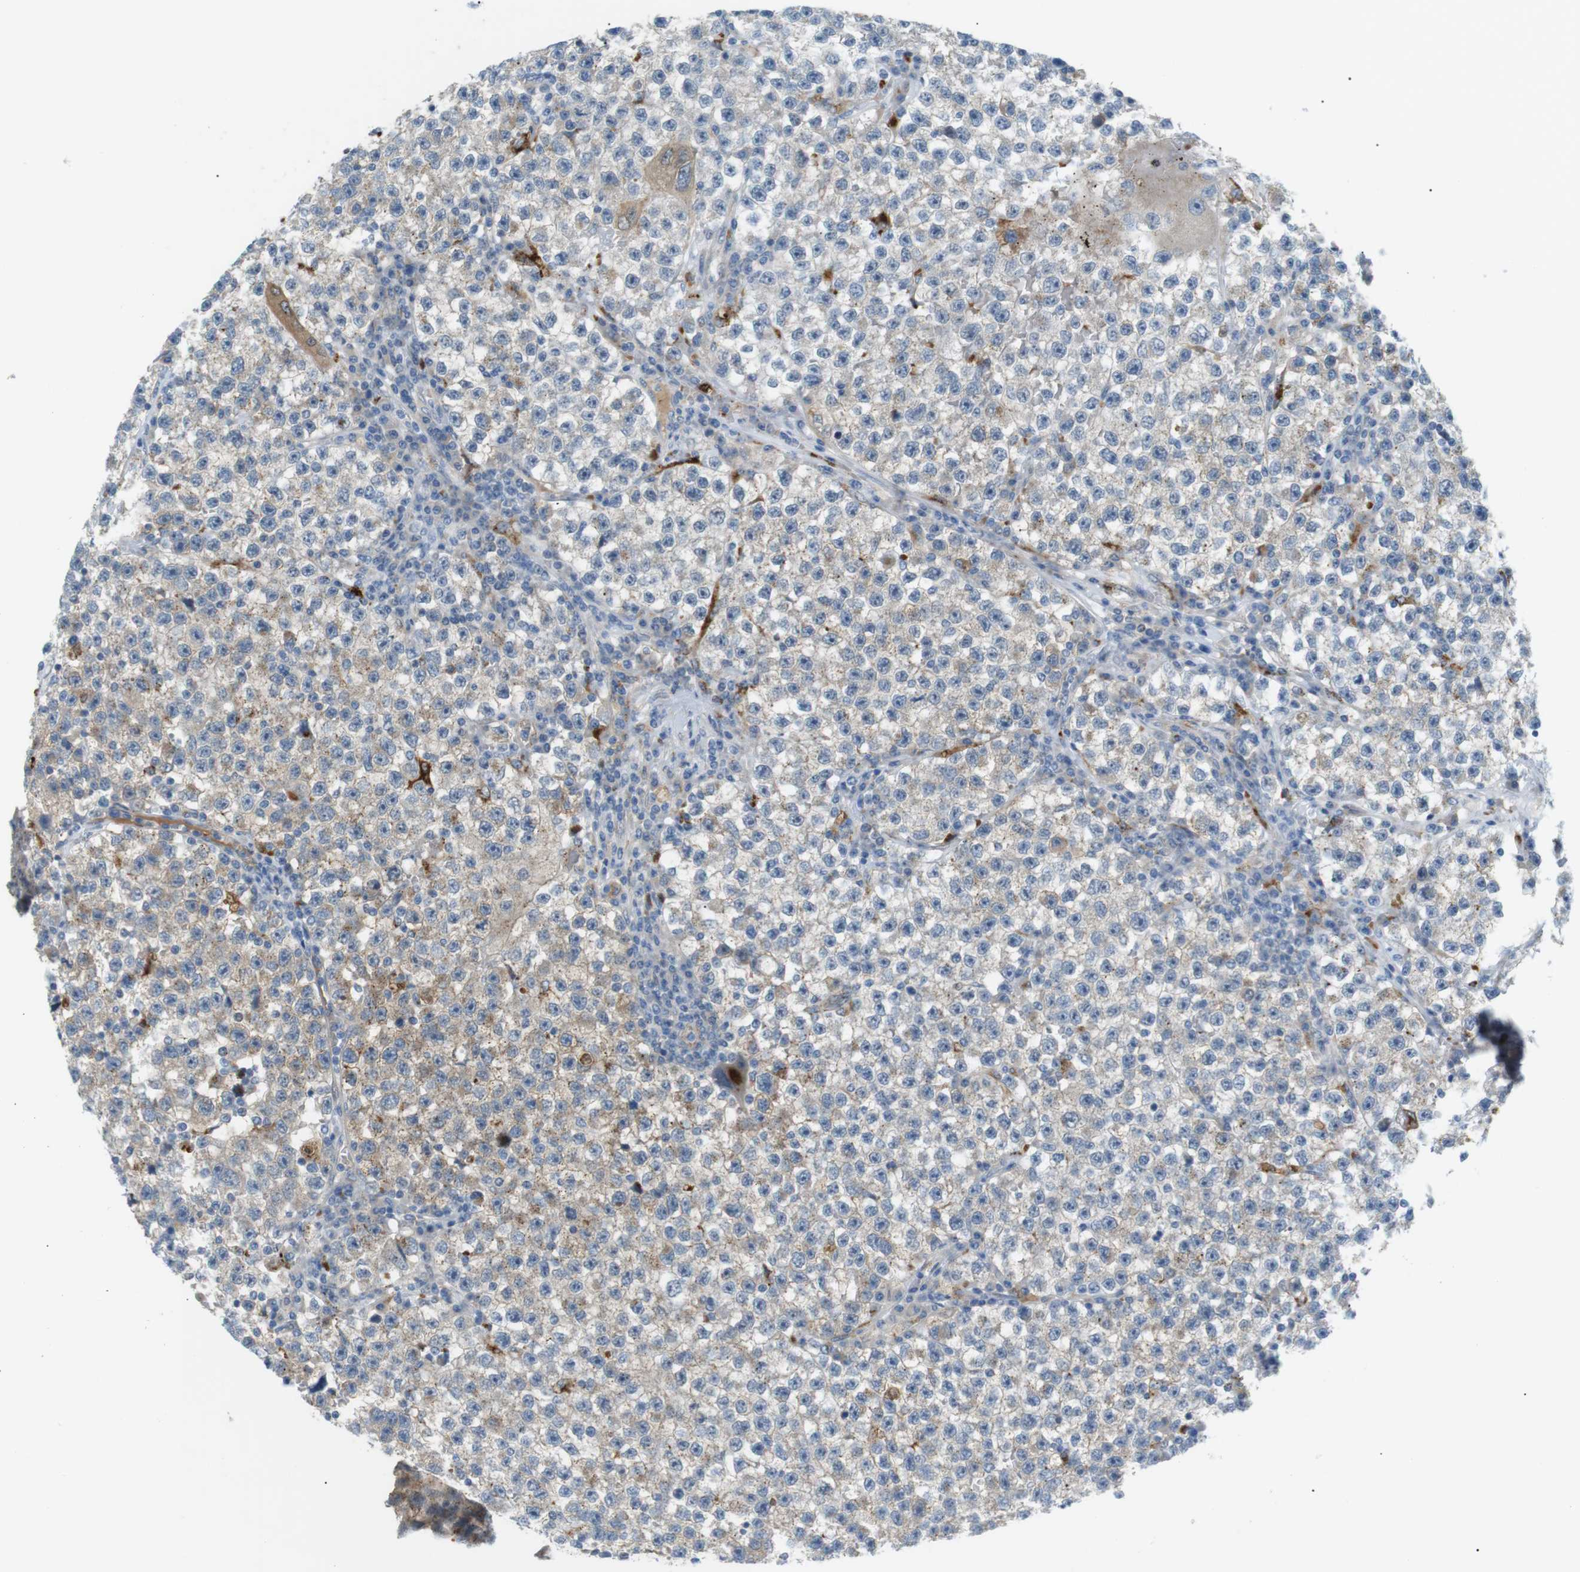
{"staining": {"intensity": "weak", "quantity": "<25%", "location": "cytoplasmic/membranous"}, "tissue": "testis cancer", "cell_type": "Tumor cells", "image_type": "cancer", "snomed": [{"axis": "morphology", "description": "Seminoma, NOS"}, {"axis": "topography", "description": "Testis"}], "caption": "Seminoma (testis) stained for a protein using immunohistochemistry (IHC) exhibits no expression tumor cells.", "gene": "B4GALNT2", "patient": {"sex": "male", "age": 22}}